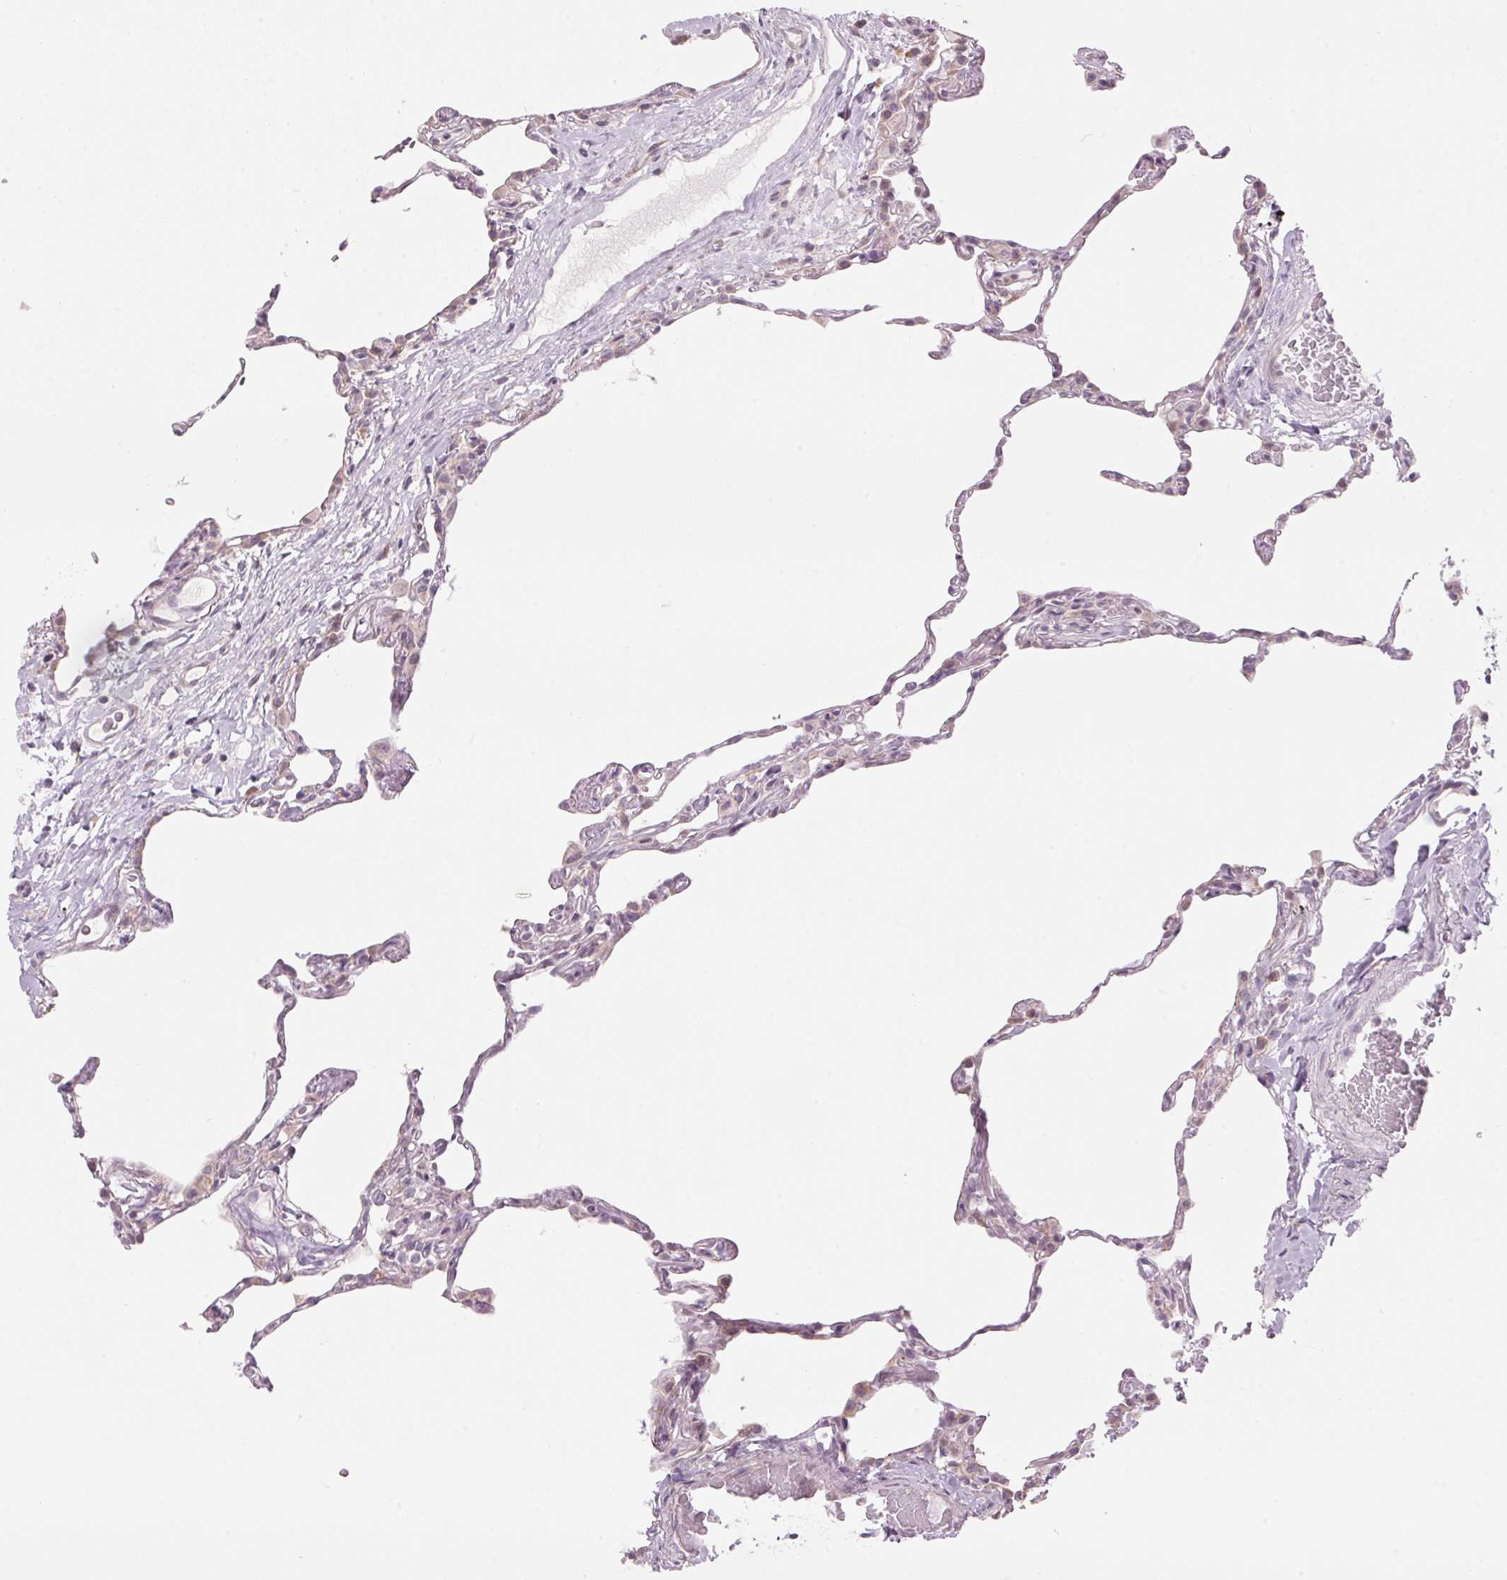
{"staining": {"intensity": "negative", "quantity": "none", "location": "none"}, "tissue": "lung", "cell_type": "Alveolar cells", "image_type": "normal", "snomed": [{"axis": "morphology", "description": "Normal tissue, NOS"}, {"axis": "topography", "description": "Lung"}], "caption": "An IHC histopathology image of benign lung is shown. There is no staining in alveolar cells of lung. (Brightfield microscopy of DAB (3,3'-diaminobenzidine) immunohistochemistry at high magnification).", "gene": "GNMT", "patient": {"sex": "female", "age": 57}}